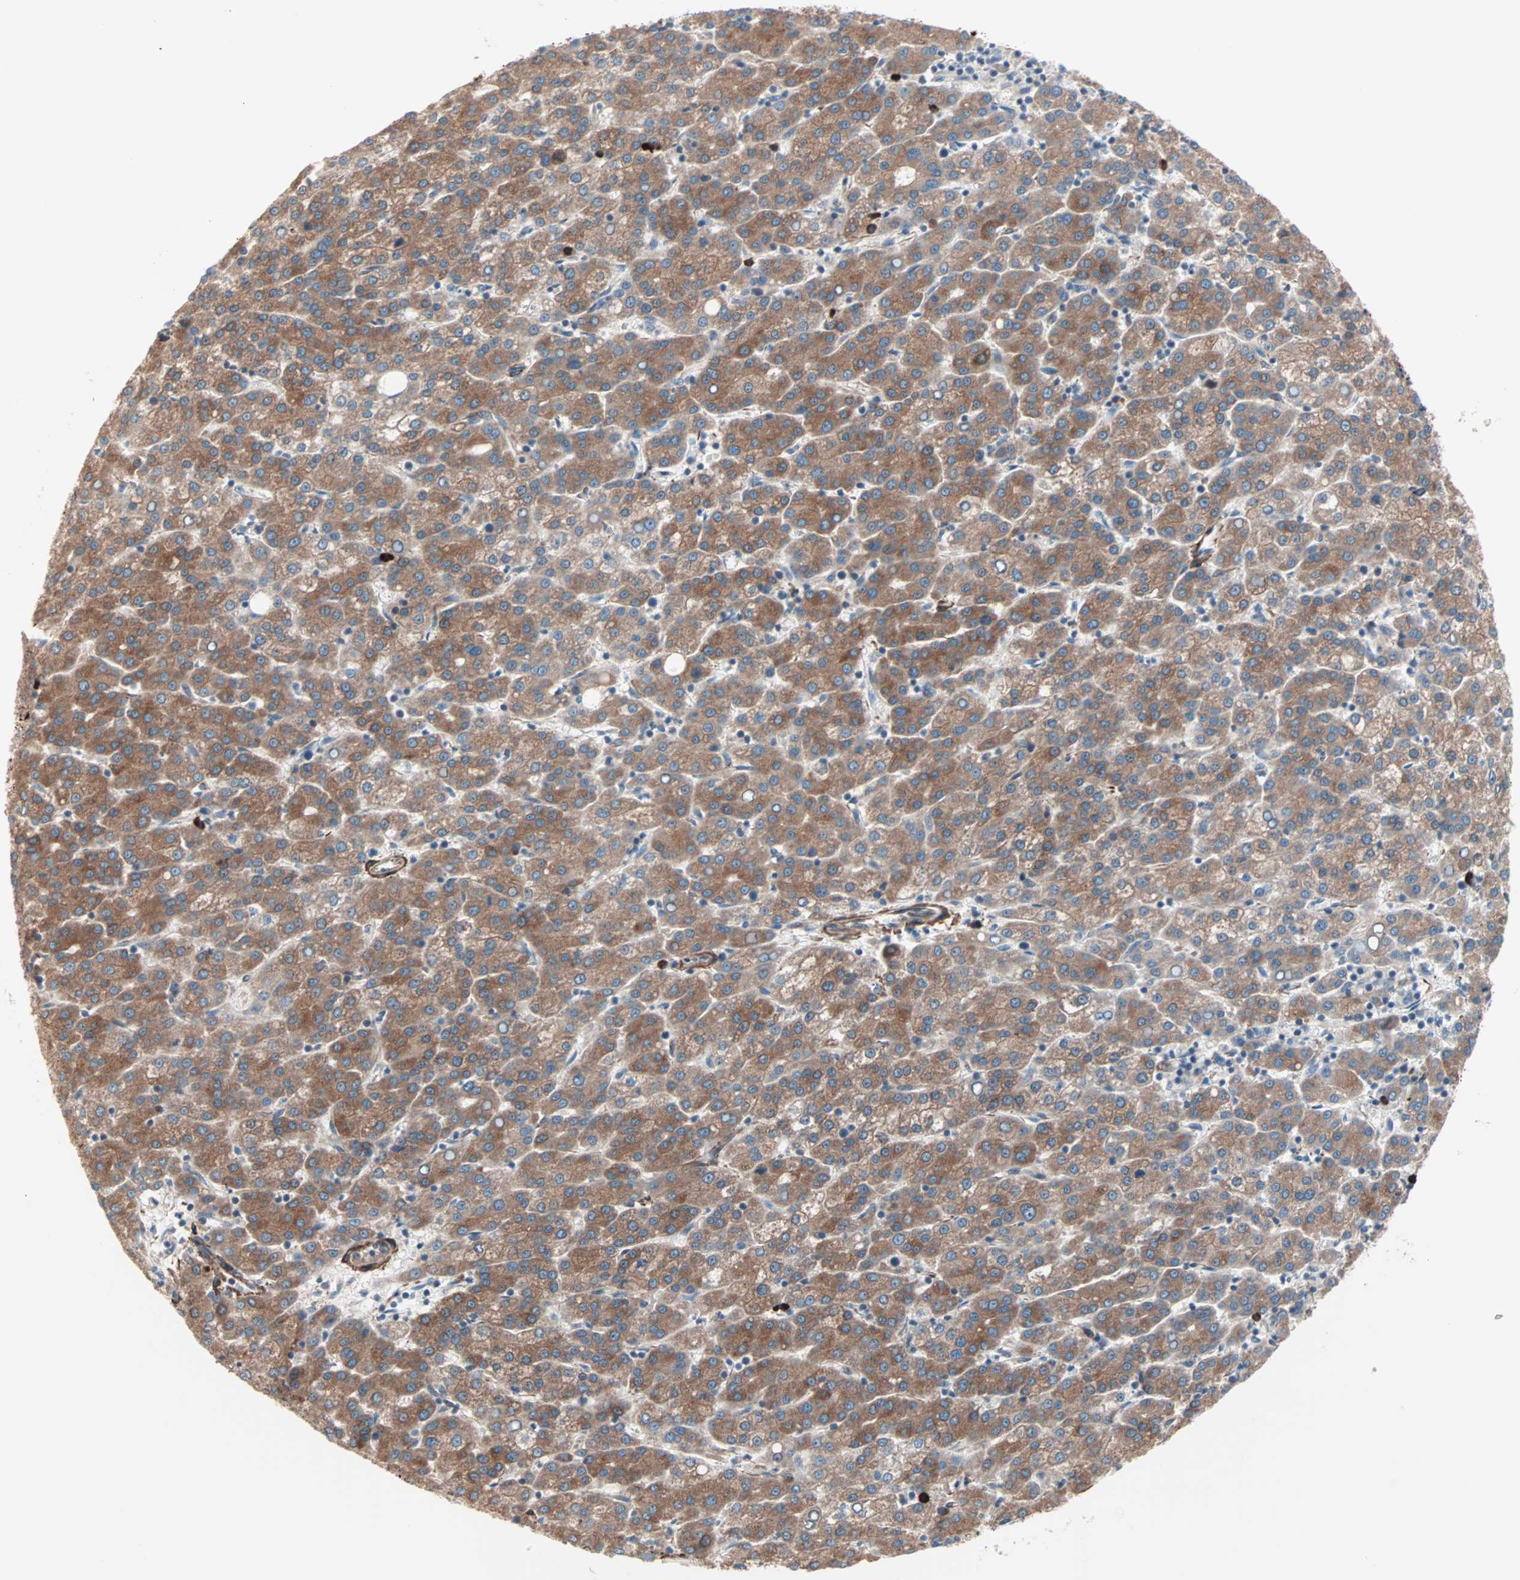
{"staining": {"intensity": "strong", "quantity": ">75%", "location": "cytoplasmic/membranous"}, "tissue": "liver cancer", "cell_type": "Tumor cells", "image_type": "cancer", "snomed": [{"axis": "morphology", "description": "Carcinoma, Hepatocellular, NOS"}, {"axis": "topography", "description": "Liver"}], "caption": "Strong cytoplasmic/membranous protein expression is appreciated in approximately >75% of tumor cells in liver cancer (hepatocellular carcinoma). Ihc stains the protein of interest in brown and the nuclei are stained blue.", "gene": "ALG5", "patient": {"sex": "female", "age": 58}}